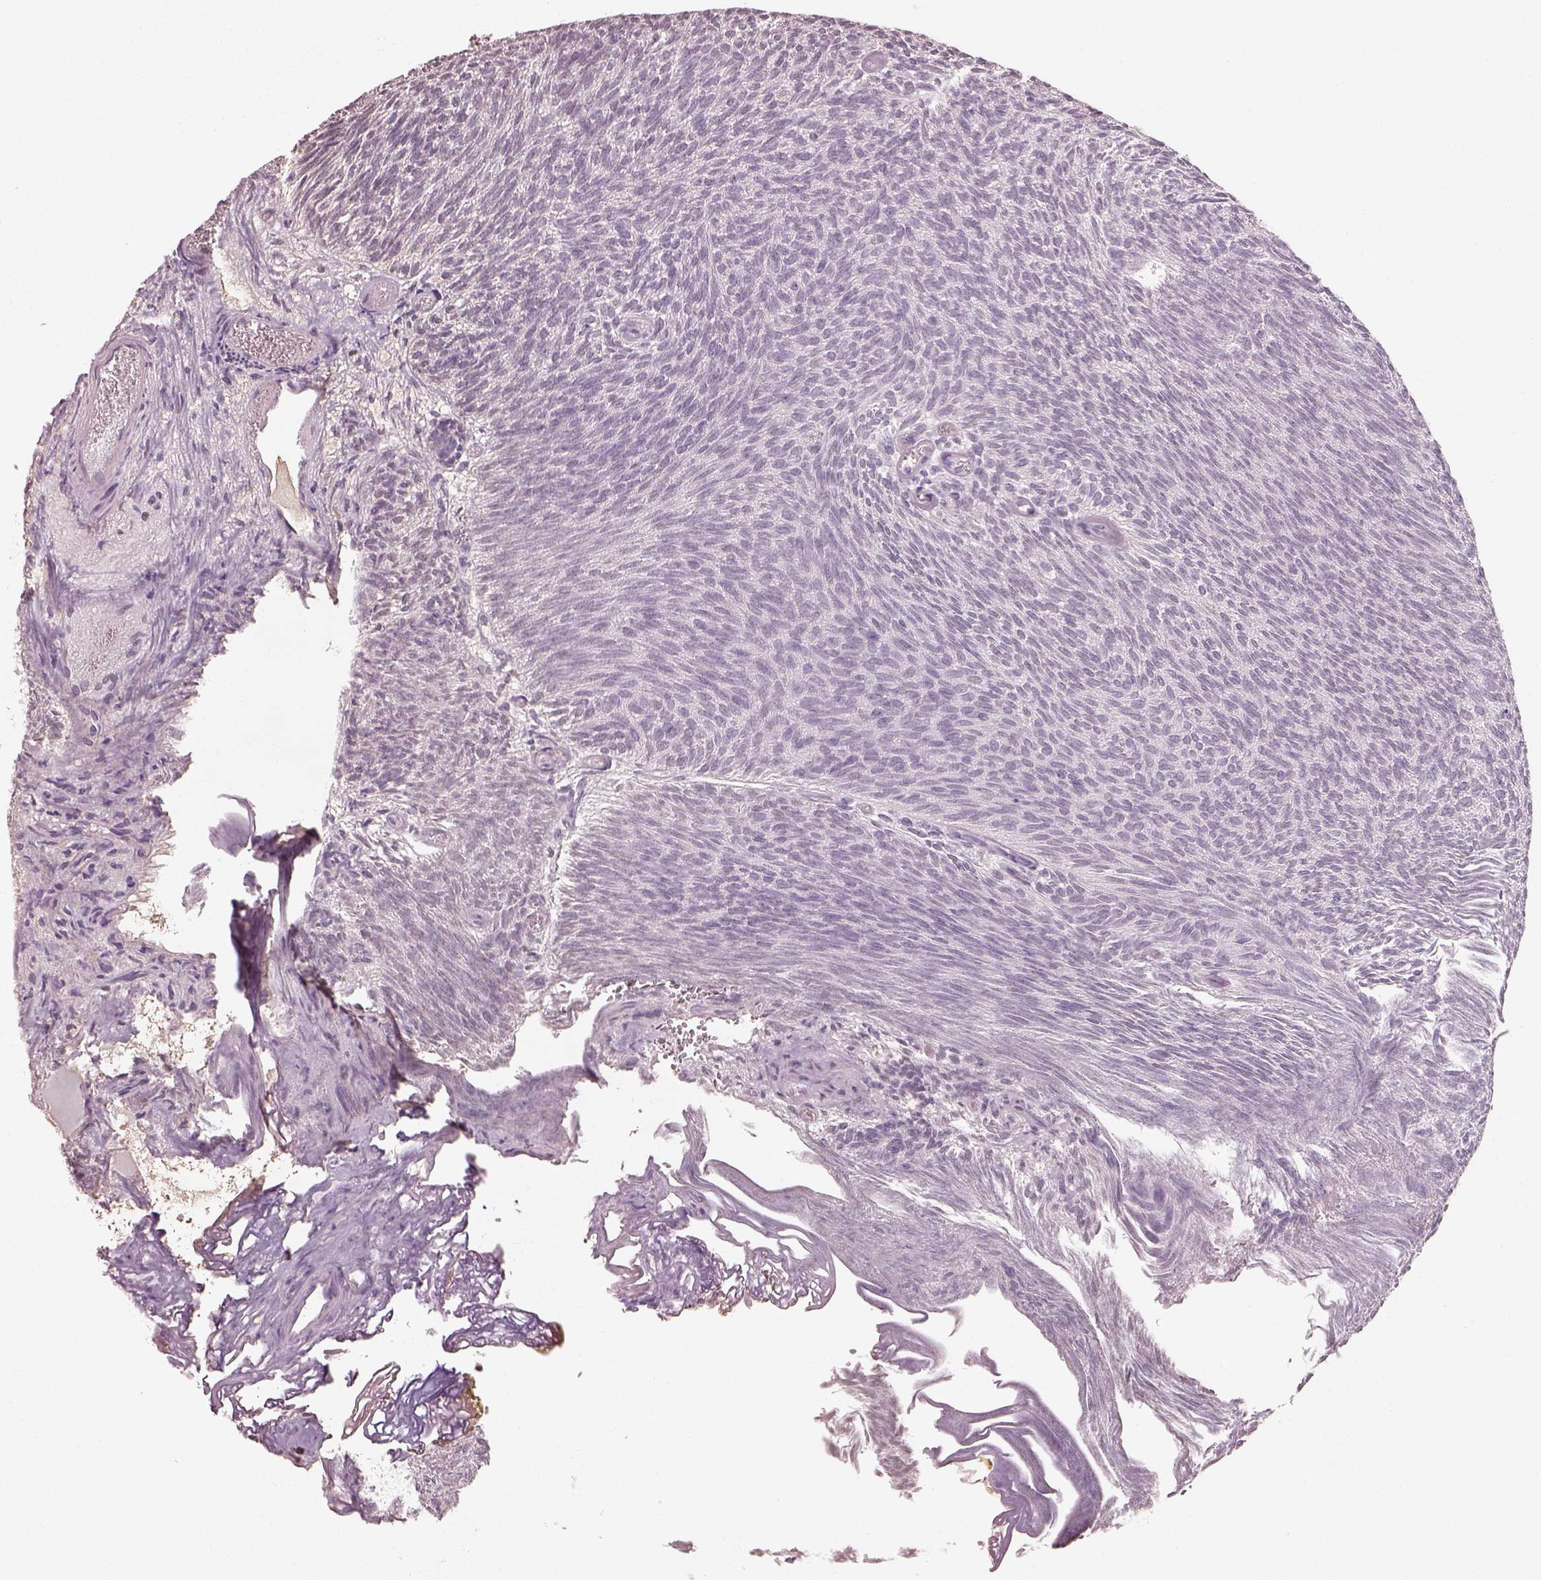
{"staining": {"intensity": "negative", "quantity": "none", "location": "none"}, "tissue": "urothelial cancer", "cell_type": "Tumor cells", "image_type": "cancer", "snomed": [{"axis": "morphology", "description": "Urothelial carcinoma, Low grade"}, {"axis": "topography", "description": "Urinary bladder"}], "caption": "DAB immunohistochemical staining of human urothelial cancer reveals no significant staining in tumor cells.", "gene": "CDS1", "patient": {"sex": "male", "age": 77}}